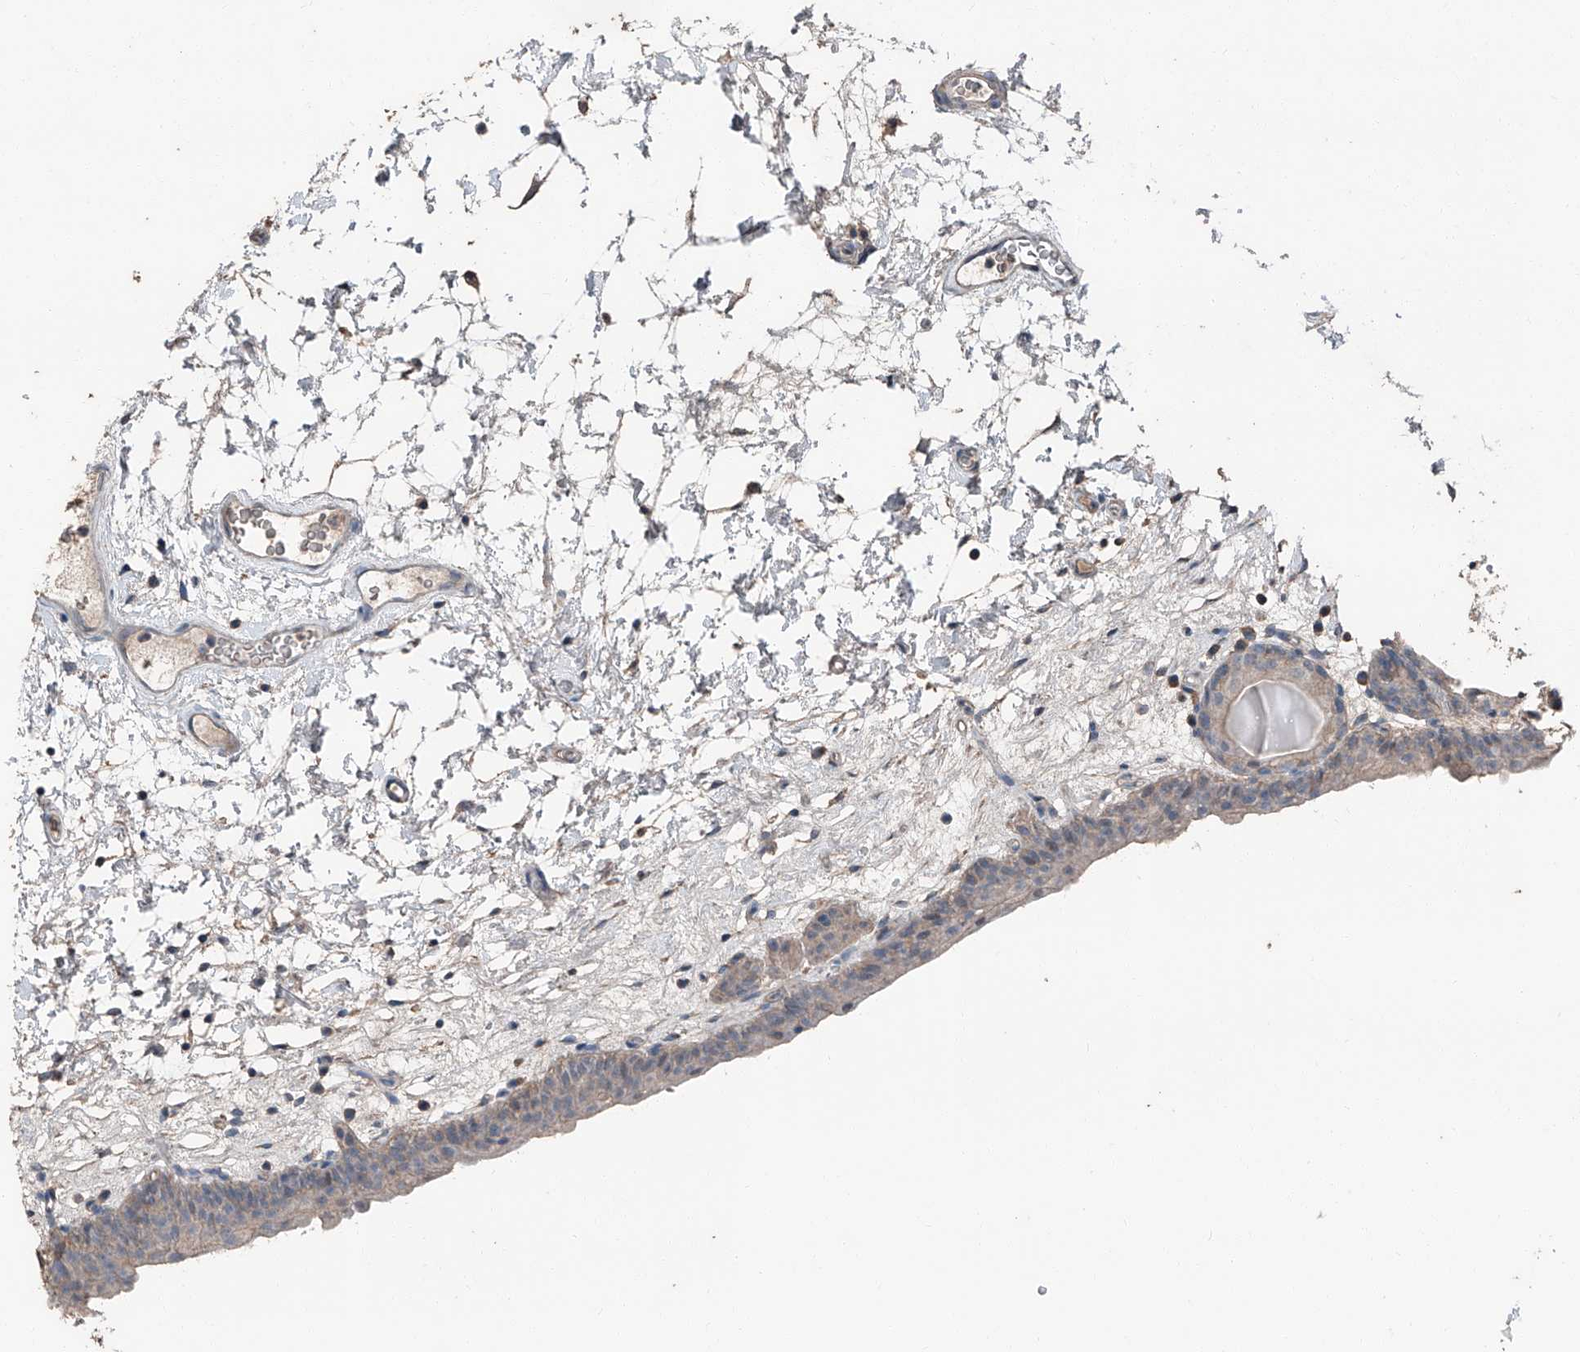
{"staining": {"intensity": "weak", "quantity": "25%-75%", "location": "cytoplasmic/membranous"}, "tissue": "urinary bladder", "cell_type": "Urothelial cells", "image_type": "normal", "snomed": [{"axis": "morphology", "description": "Normal tissue, NOS"}, {"axis": "topography", "description": "Urinary bladder"}], "caption": "Immunohistochemical staining of unremarkable urinary bladder exhibits weak cytoplasmic/membranous protein positivity in about 25%-75% of urothelial cells.", "gene": "MAMLD1", "patient": {"sex": "male", "age": 83}}